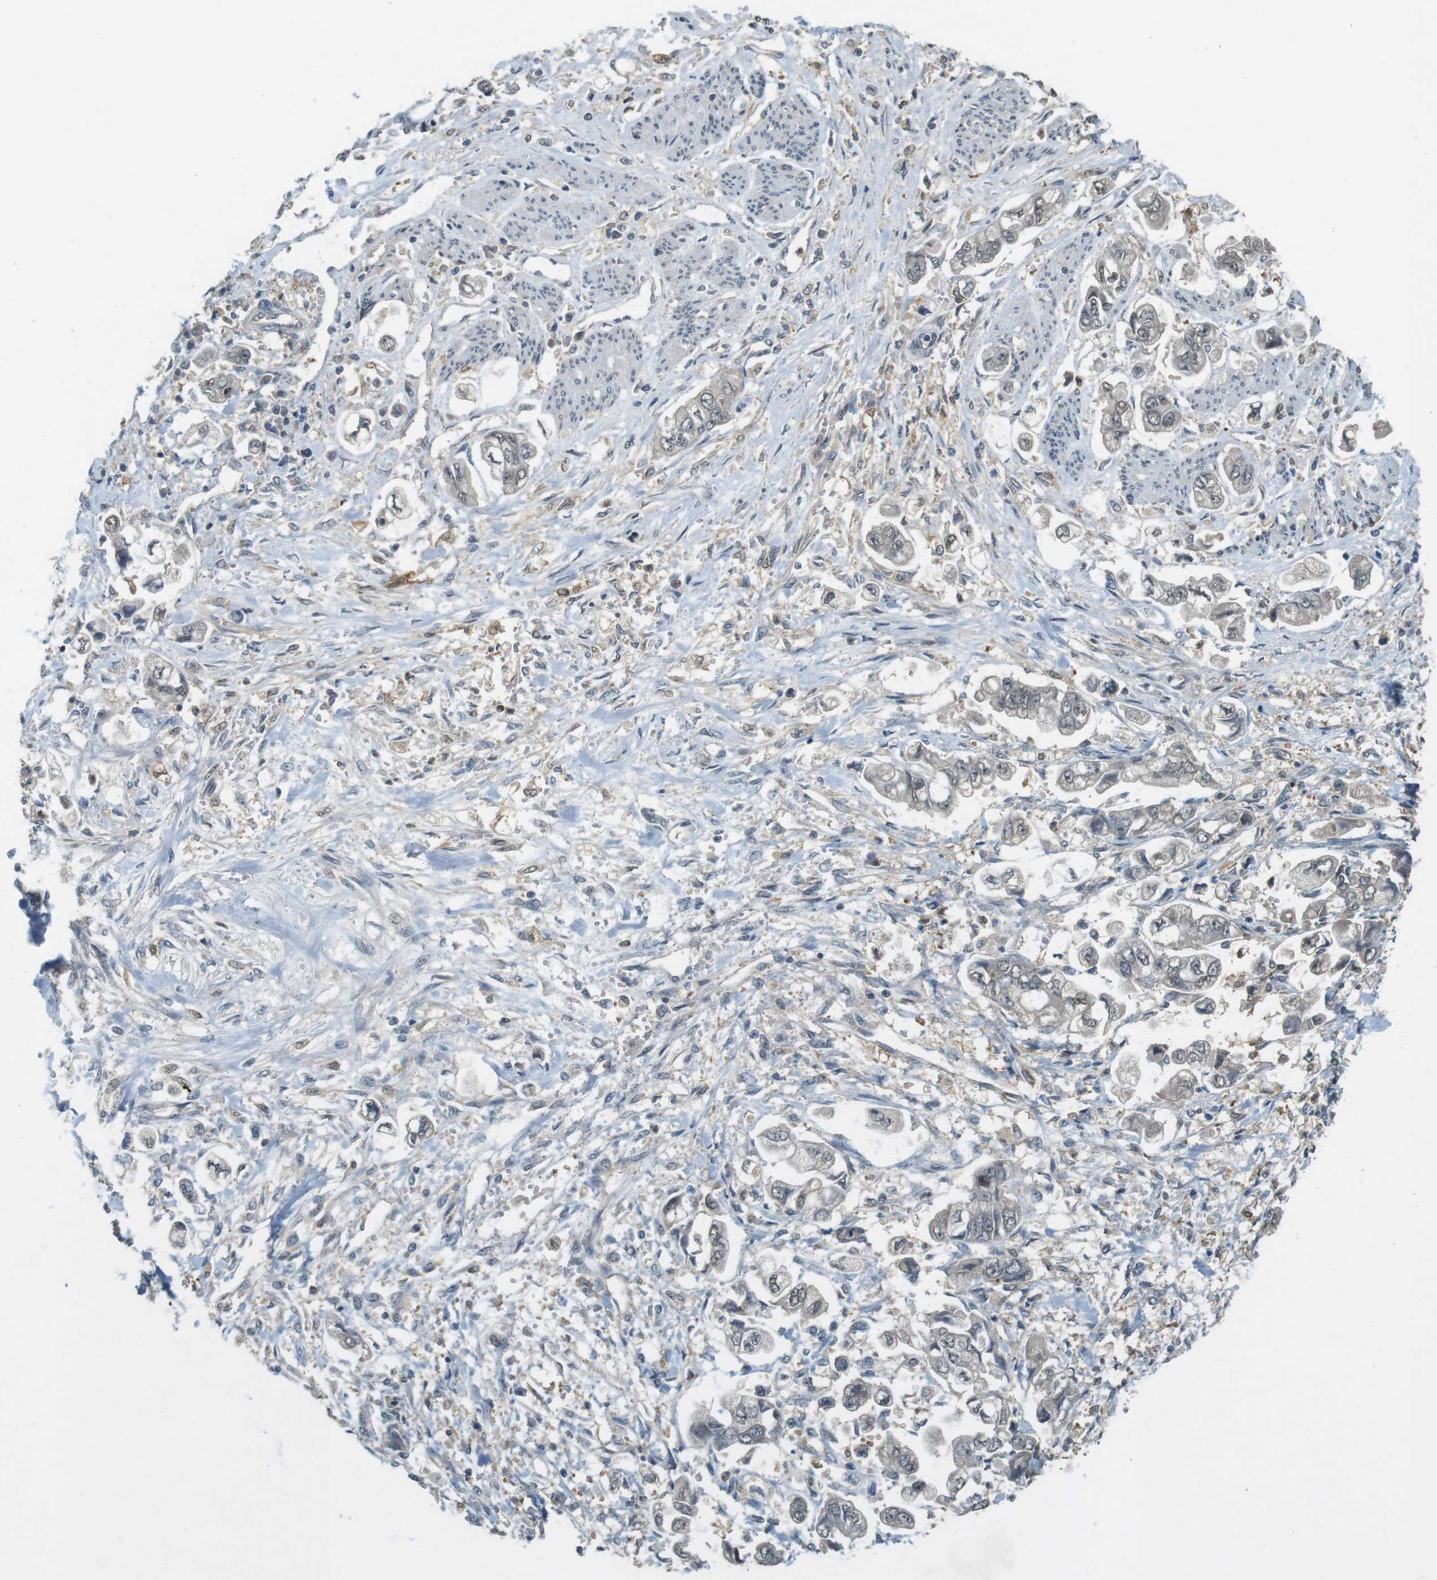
{"staining": {"intensity": "weak", "quantity": "<25%", "location": "nuclear"}, "tissue": "stomach cancer", "cell_type": "Tumor cells", "image_type": "cancer", "snomed": [{"axis": "morphology", "description": "Normal tissue, NOS"}, {"axis": "morphology", "description": "Adenocarcinoma, NOS"}, {"axis": "topography", "description": "Stomach"}], "caption": "Adenocarcinoma (stomach) was stained to show a protein in brown. There is no significant expression in tumor cells.", "gene": "CDK14", "patient": {"sex": "male", "age": 62}}